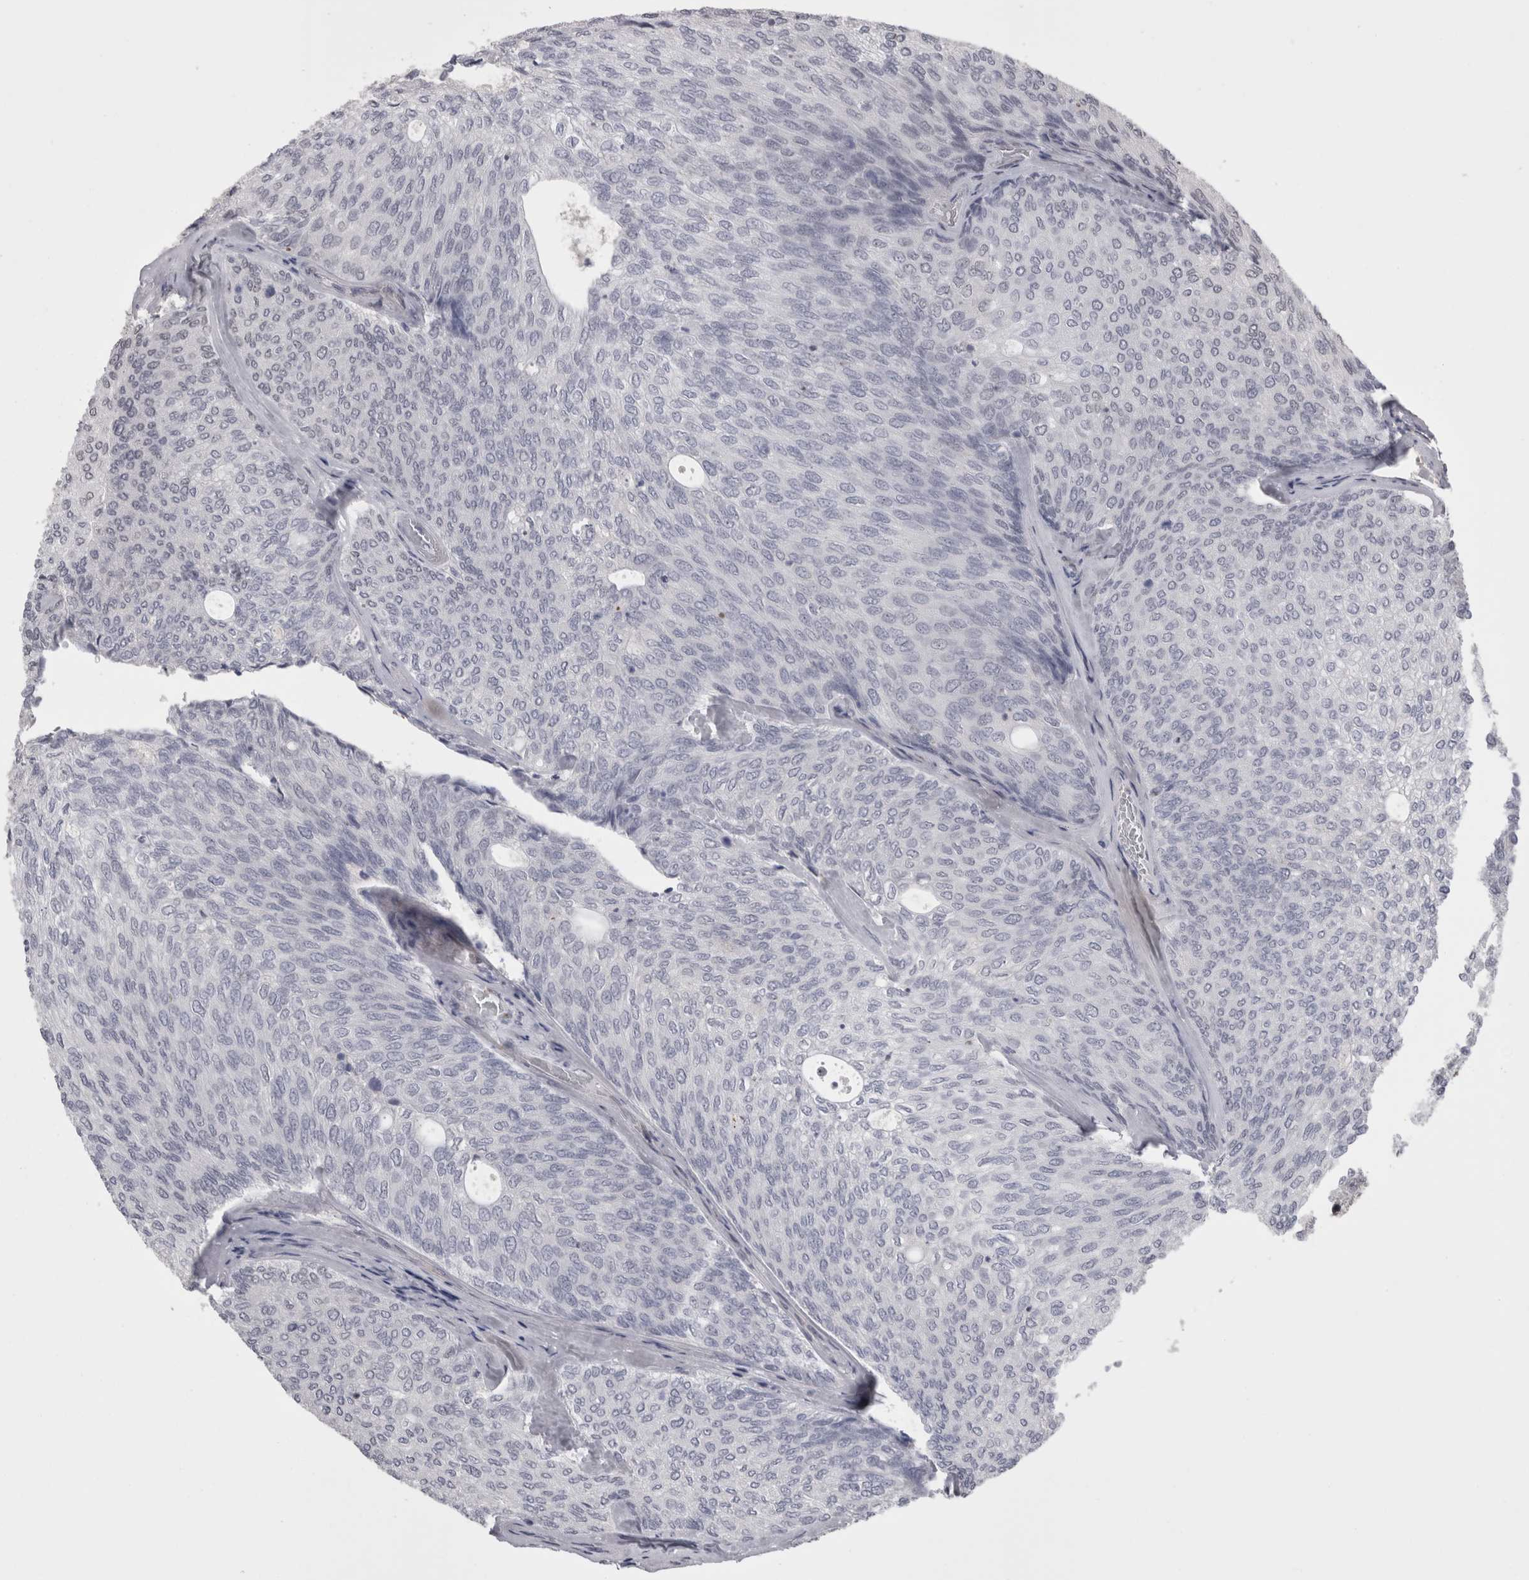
{"staining": {"intensity": "moderate", "quantity": "25%-75%", "location": "nuclear"}, "tissue": "urothelial cancer", "cell_type": "Tumor cells", "image_type": "cancer", "snomed": [{"axis": "morphology", "description": "Urothelial carcinoma, Low grade"}, {"axis": "topography", "description": "Urinary bladder"}], "caption": "Urothelial cancer was stained to show a protein in brown. There is medium levels of moderate nuclear expression in approximately 25%-75% of tumor cells.", "gene": "C1orf54", "patient": {"sex": "female", "age": 79}}